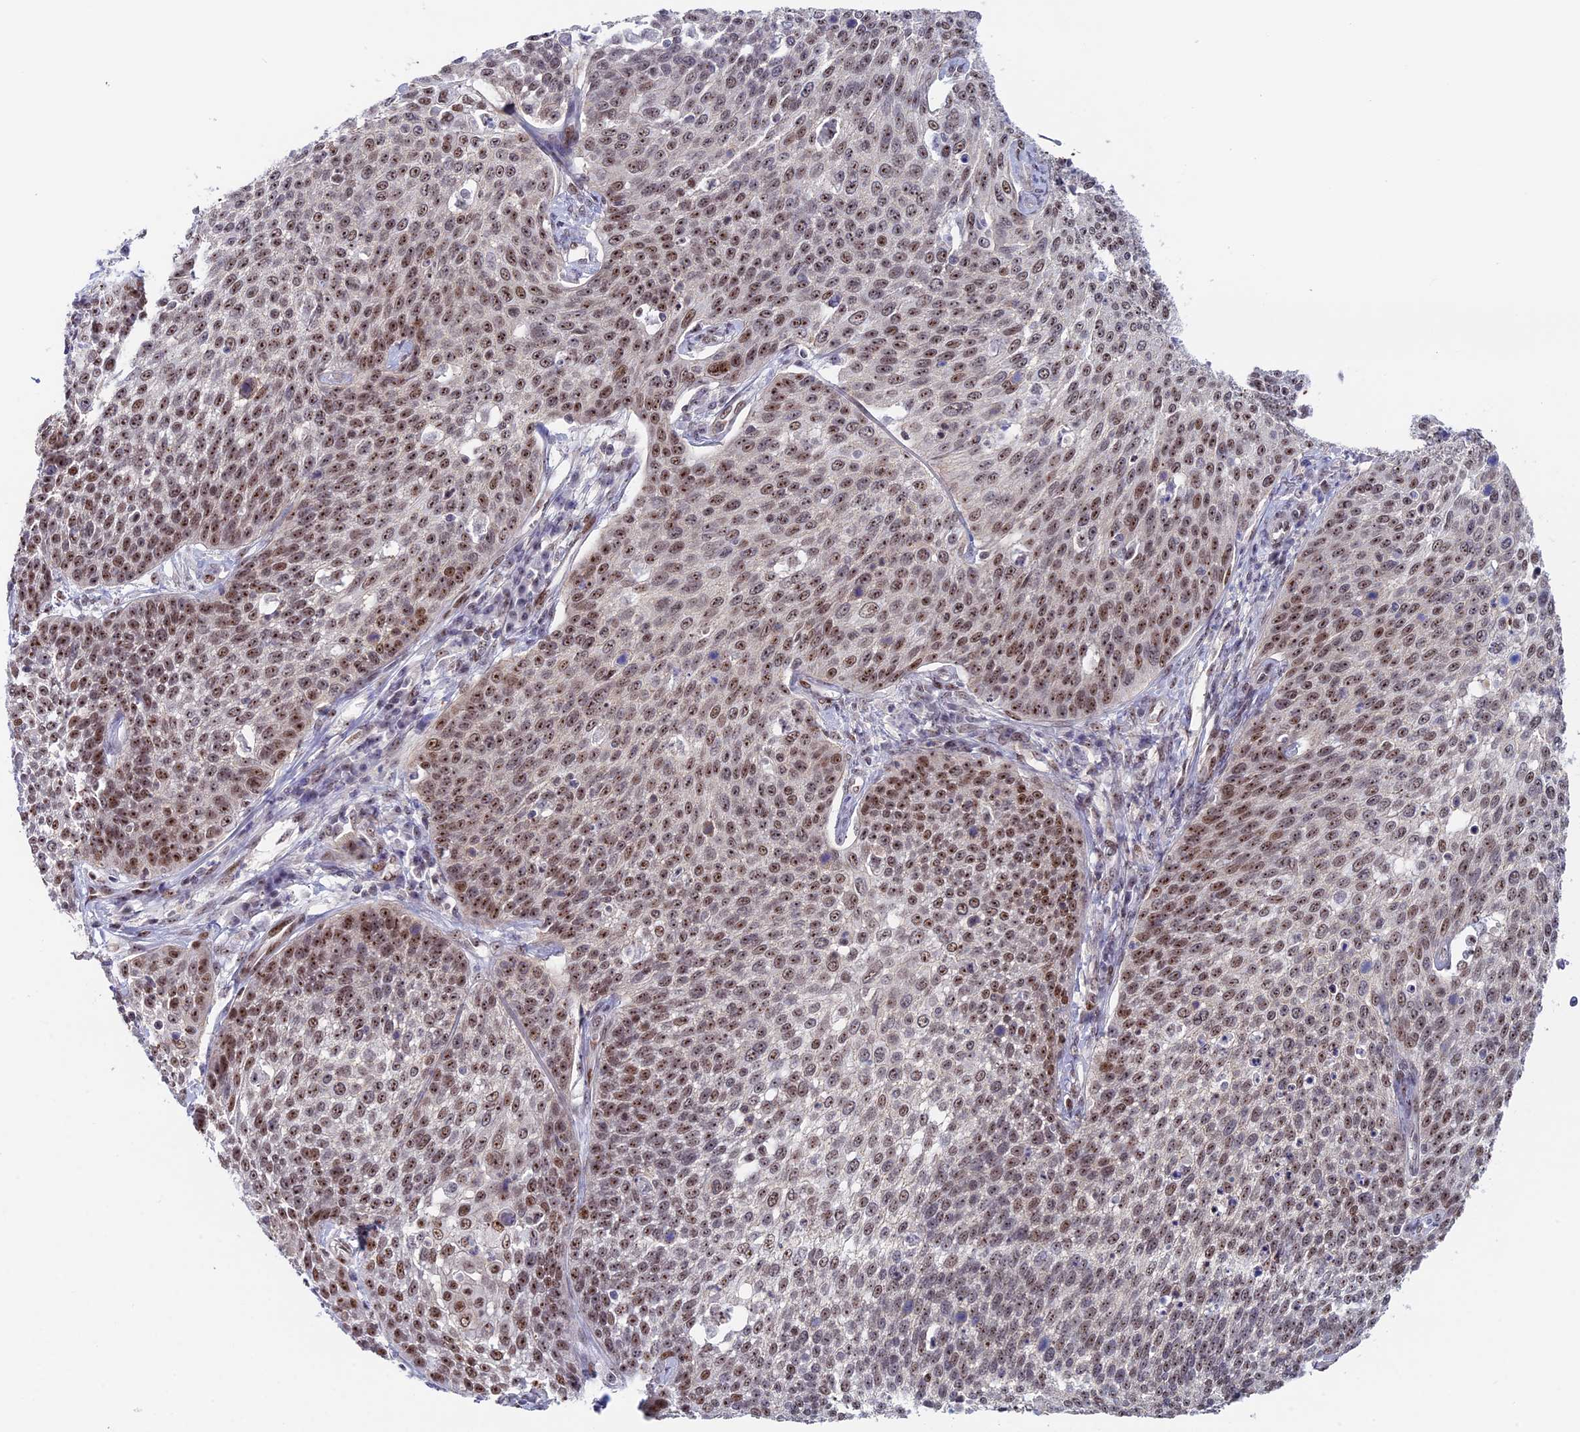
{"staining": {"intensity": "moderate", "quantity": ">75%", "location": "nuclear"}, "tissue": "cervical cancer", "cell_type": "Tumor cells", "image_type": "cancer", "snomed": [{"axis": "morphology", "description": "Squamous cell carcinoma, NOS"}, {"axis": "topography", "description": "Cervix"}], "caption": "Immunohistochemical staining of human squamous cell carcinoma (cervical) demonstrates moderate nuclear protein positivity in approximately >75% of tumor cells.", "gene": "CCDC86", "patient": {"sex": "female", "age": 34}}